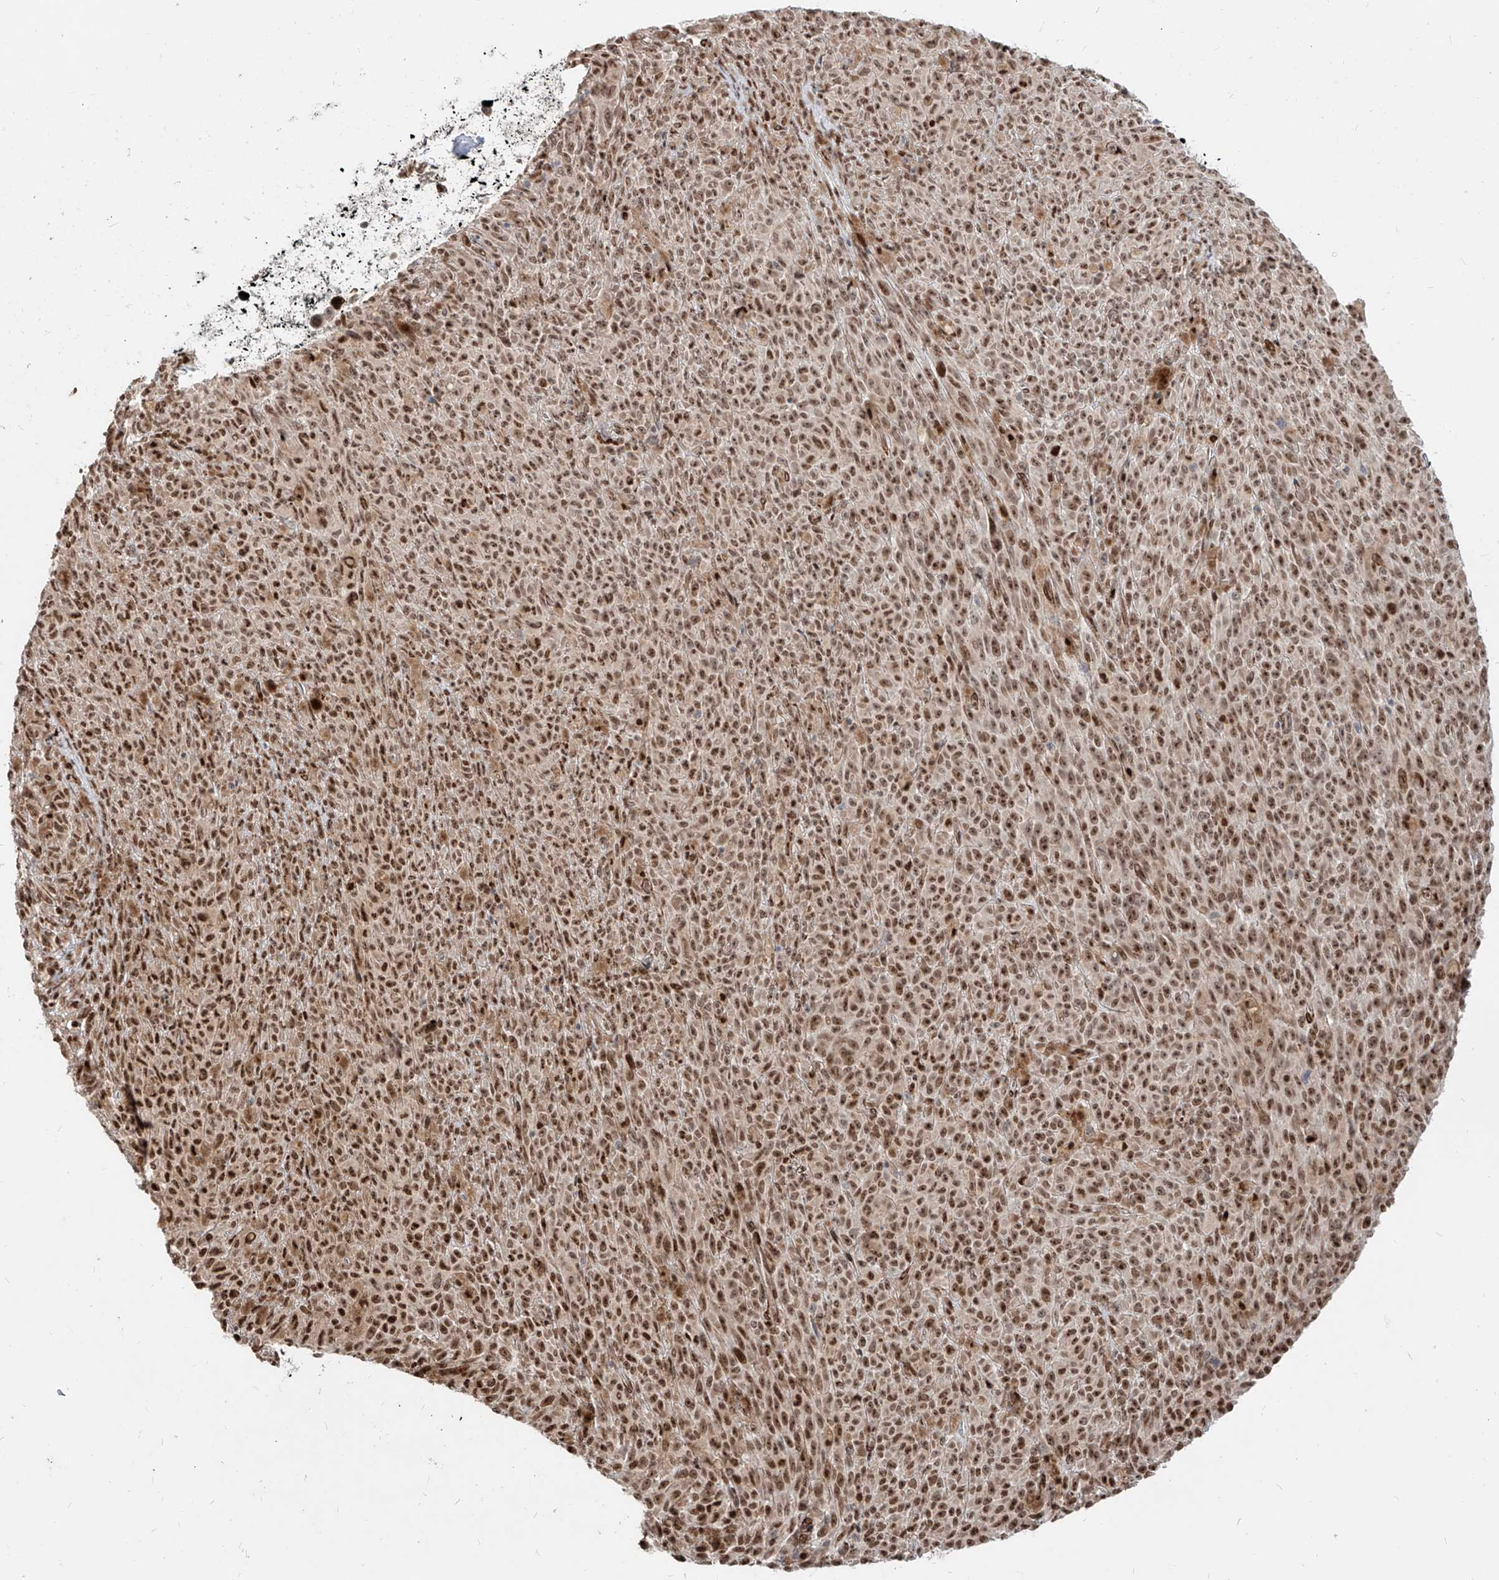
{"staining": {"intensity": "moderate", "quantity": ">75%", "location": "nuclear"}, "tissue": "melanoma", "cell_type": "Tumor cells", "image_type": "cancer", "snomed": [{"axis": "morphology", "description": "Malignant melanoma, NOS"}, {"axis": "topography", "description": "Skin"}], "caption": "This histopathology image demonstrates IHC staining of melanoma, with medium moderate nuclear positivity in approximately >75% of tumor cells.", "gene": "ZNF710", "patient": {"sex": "female", "age": 82}}